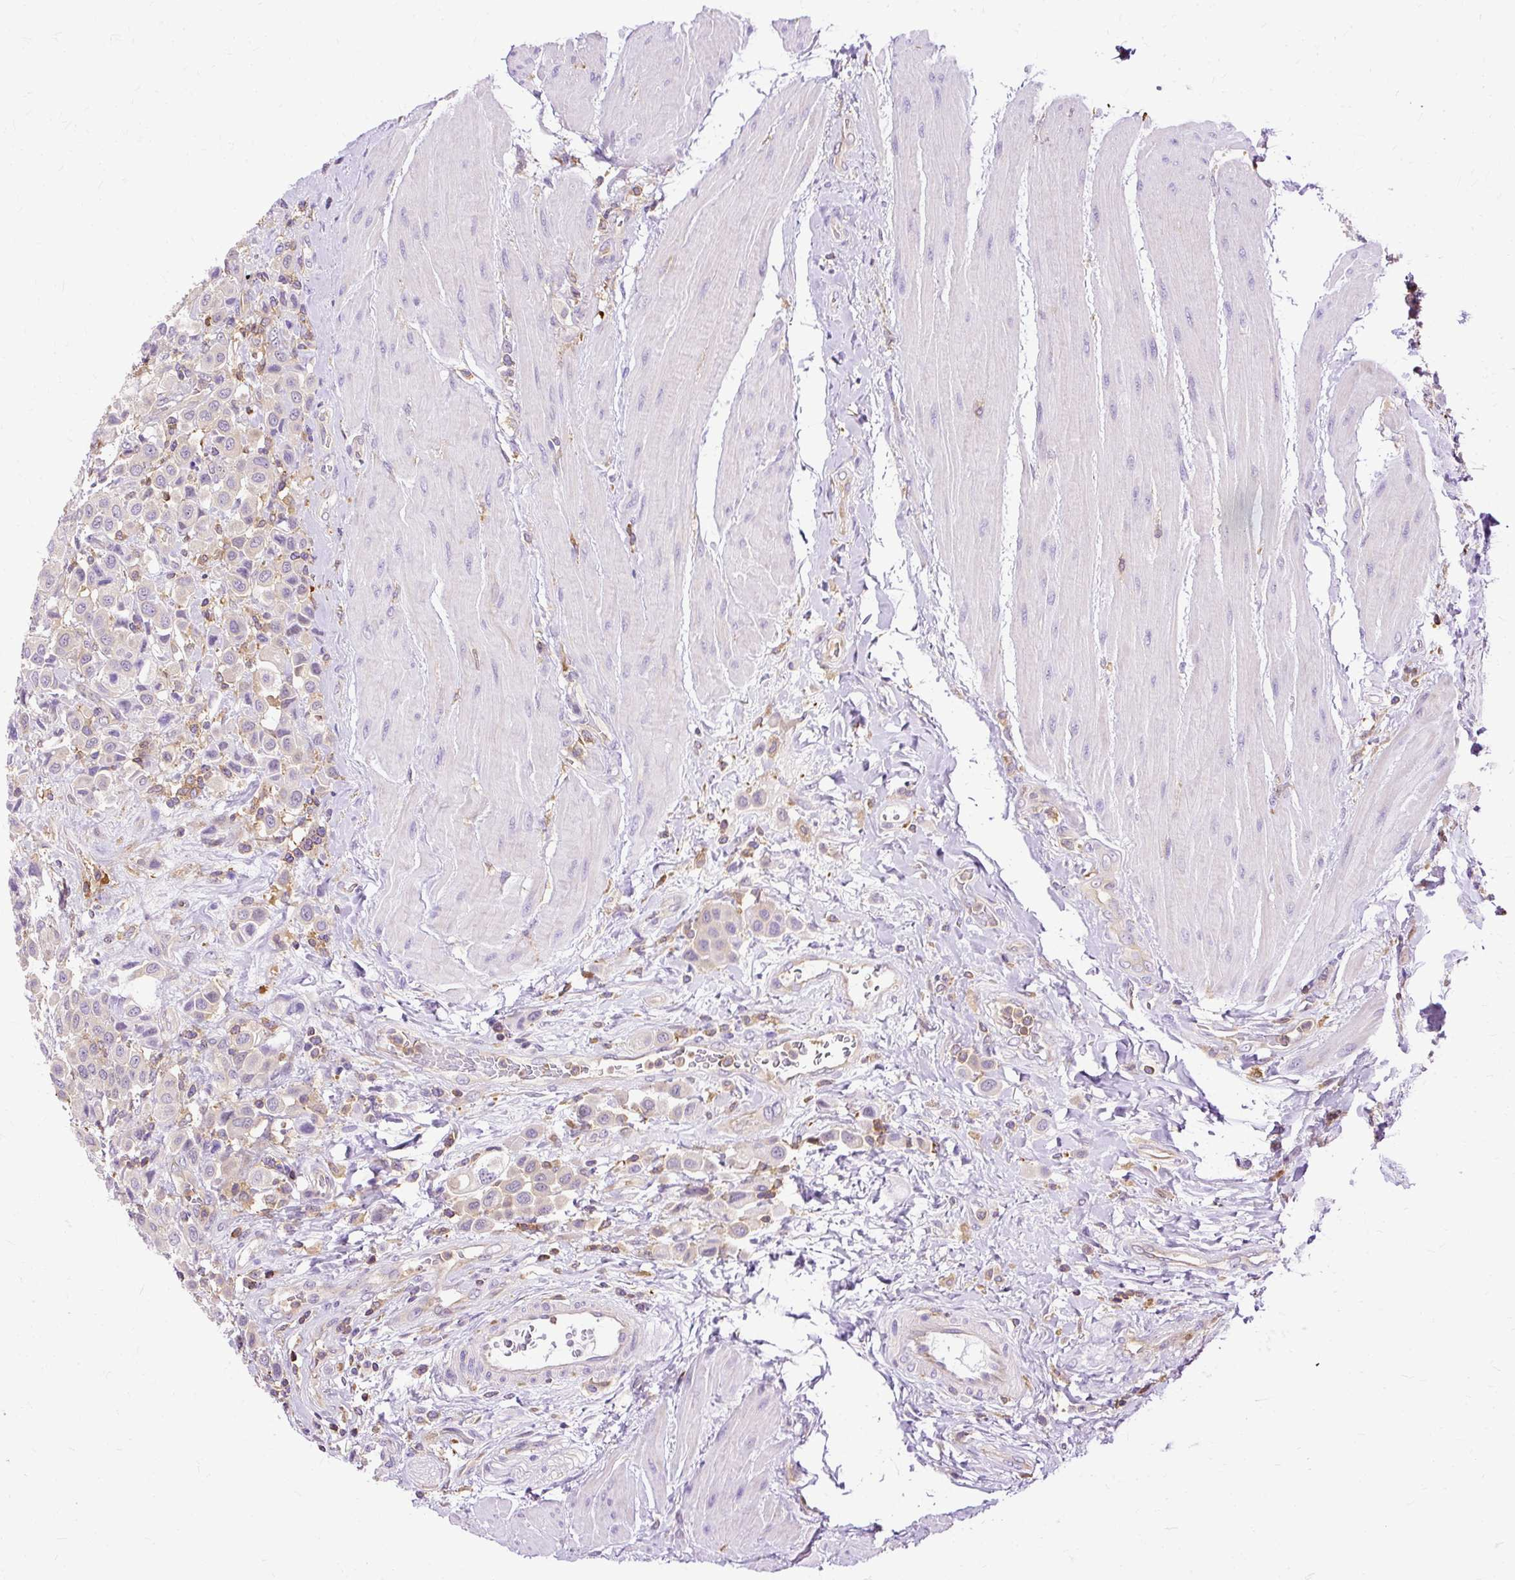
{"staining": {"intensity": "negative", "quantity": "none", "location": "none"}, "tissue": "urothelial cancer", "cell_type": "Tumor cells", "image_type": "cancer", "snomed": [{"axis": "morphology", "description": "Urothelial carcinoma, High grade"}, {"axis": "topography", "description": "Urinary bladder"}], "caption": "A high-resolution micrograph shows immunohistochemistry (IHC) staining of urothelial cancer, which demonstrates no significant expression in tumor cells.", "gene": "TWF2", "patient": {"sex": "male", "age": 50}}